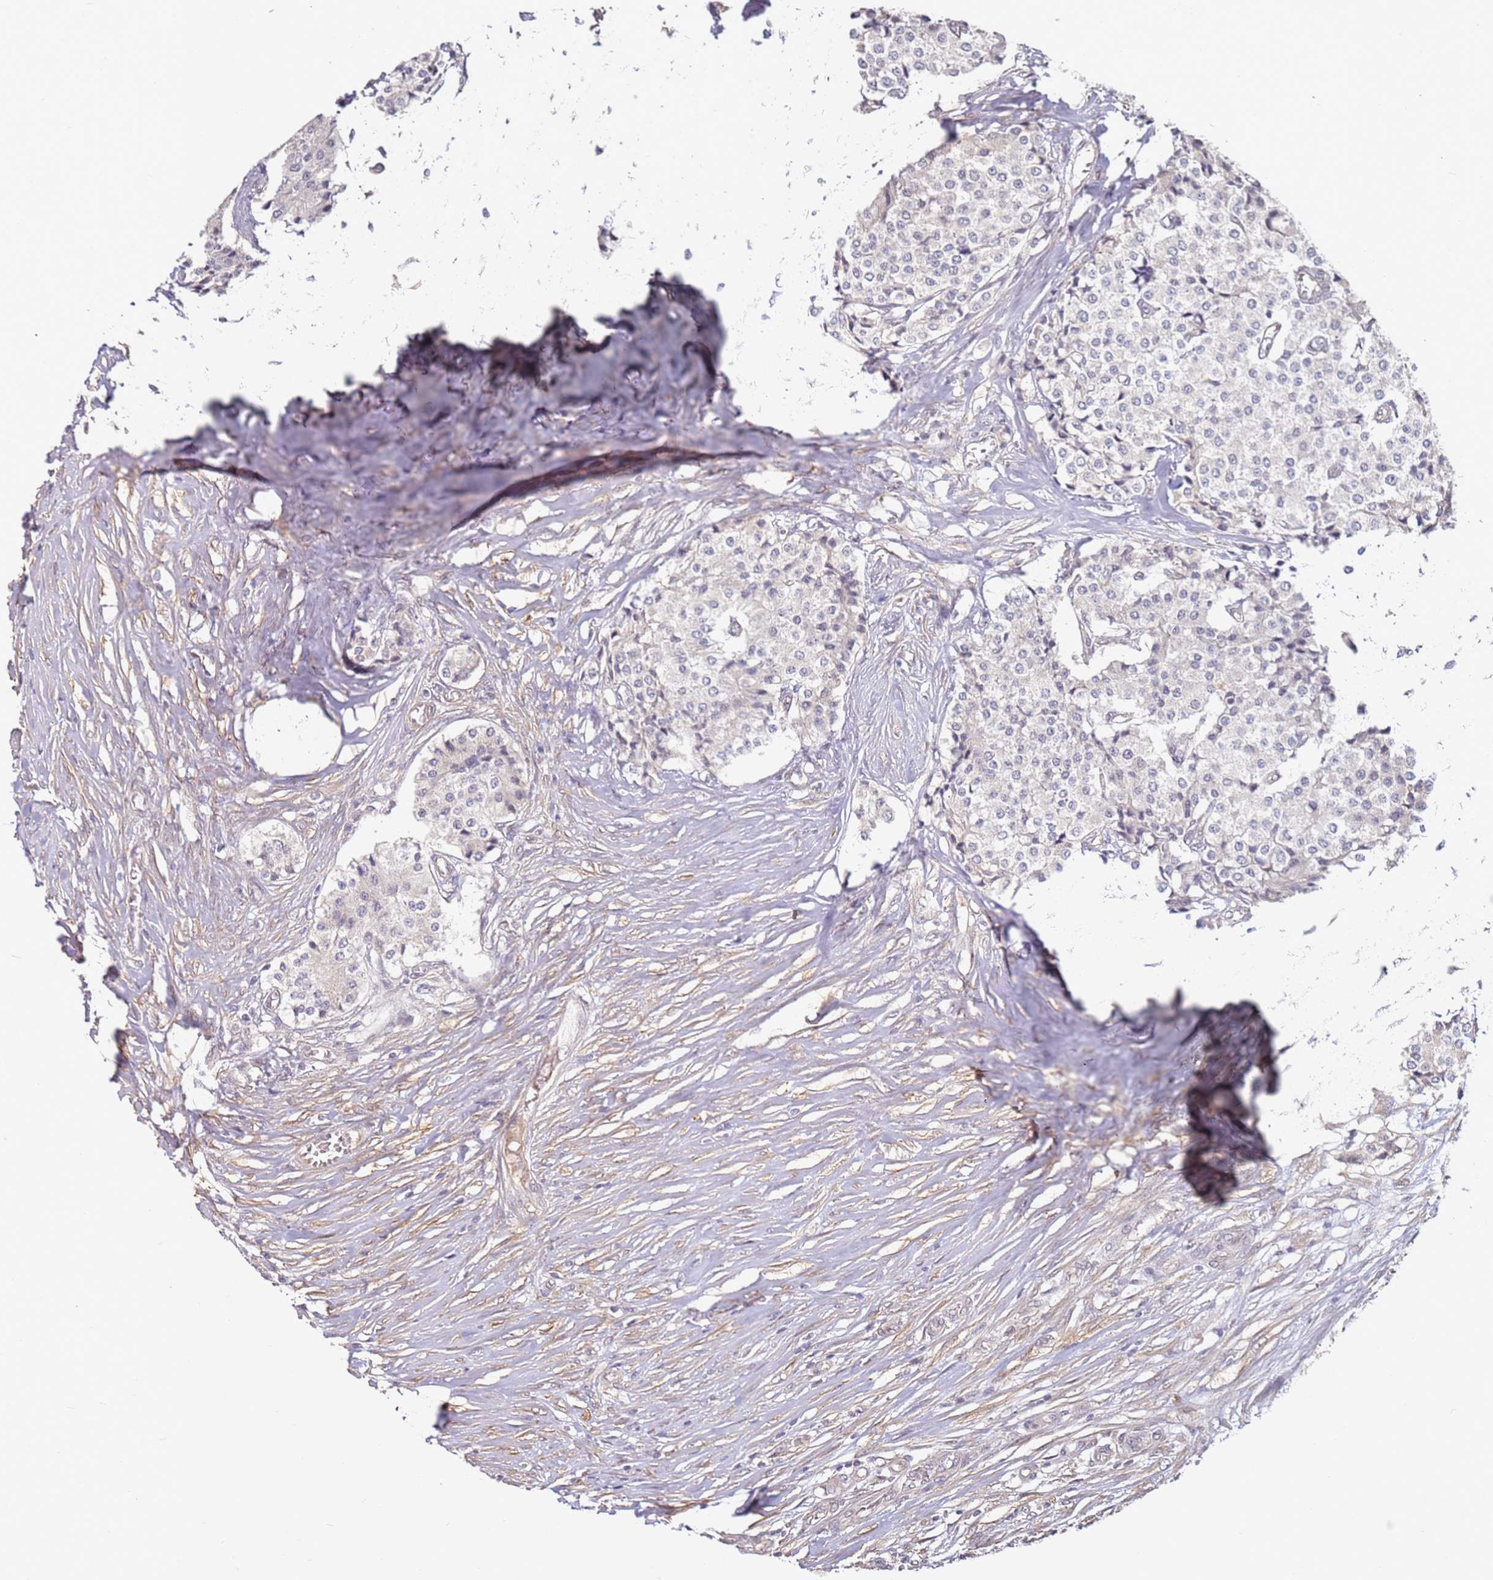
{"staining": {"intensity": "negative", "quantity": "none", "location": "none"}, "tissue": "carcinoid", "cell_type": "Tumor cells", "image_type": "cancer", "snomed": [{"axis": "morphology", "description": "Carcinoid, malignant, NOS"}, {"axis": "topography", "description": "Colon"}], "caption": "This is an IHC photomicrograph of carcinoid. There is no staining in tumor cells.", "gene": "WDR93", "patient": {"sex": "female", "age": 52}}